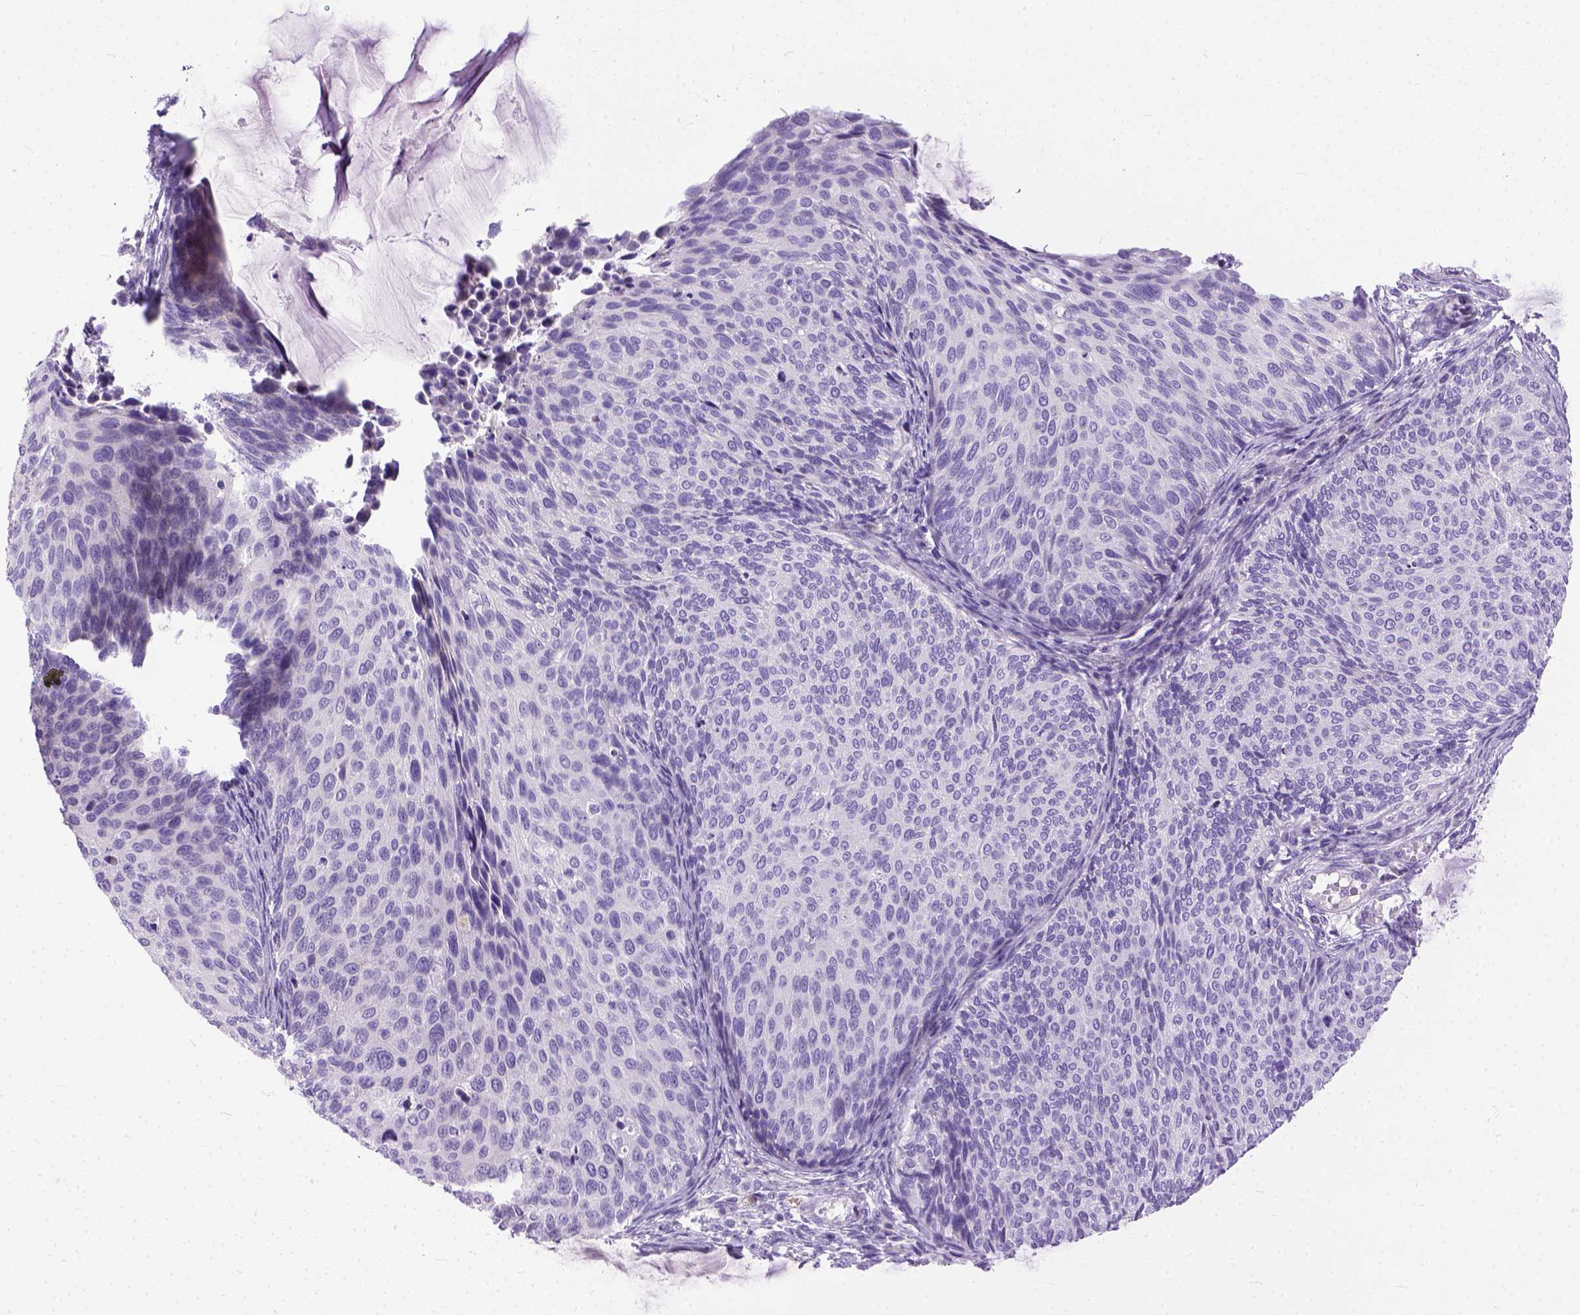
{"staining": {"intensity": "negative", "quantity": "none", "location": "none"}, "tissue": "cervical cancer", "cell_type": "Tumor cells", "image_type": "cancer", "snomed": [{"axis": "morphology", "description": "Squamous cell carcinoma, NOS"}, {"axis": "topography", "description": "Cervix"}], "caption": "Immunohistochemistry (IHC) image of neoplastic tissue: cervical cancer (squamous cell carcinoma) stained with DAB (3,3'-diaminobenzidine) reveals no significant protein expression in tumor cells.", "gene": "PLK5", "patient": {"sex": "female", "age": 36}}